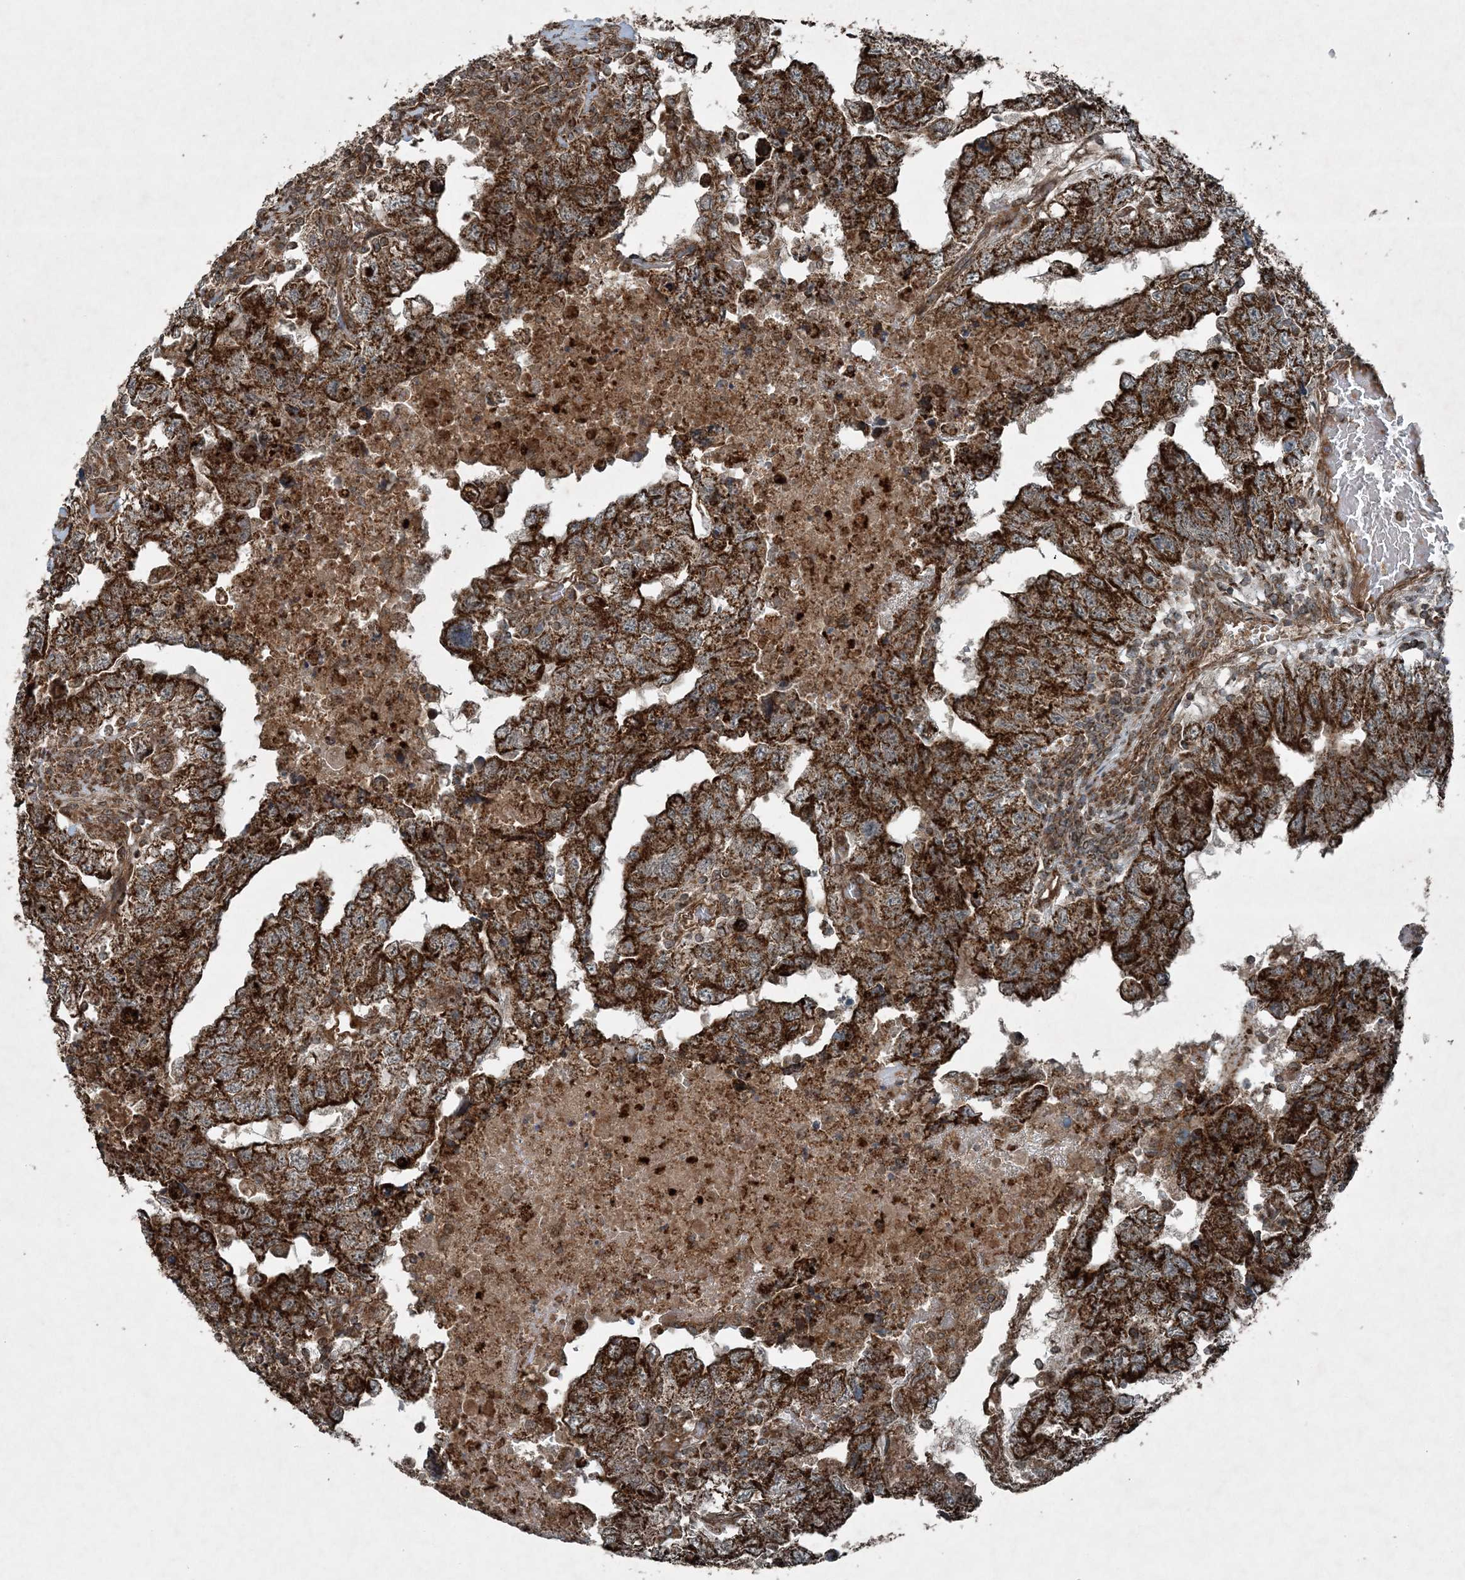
{"staining": {"intensity": "strong", "quantity": ">75%", "location": "cytoplasmic/membranous"}, "tissue": "testis cancer", "cell_type": "Tumor cells", "image_type": "cancer", "snomed": [{"axis": "morphology", "description": "Carcinoma, Embryonal, NOS"}, {"axis": "topography", "description": "Testis"}], "caption": "Immunohistochemical staining of human embryonal carcinoma (testis) reveals strong cytoplasmic/membranous protein staining in about >75% of tumor cells.", "gene": "COPS7B", "patient": {"sex": "male", "age": 36}}